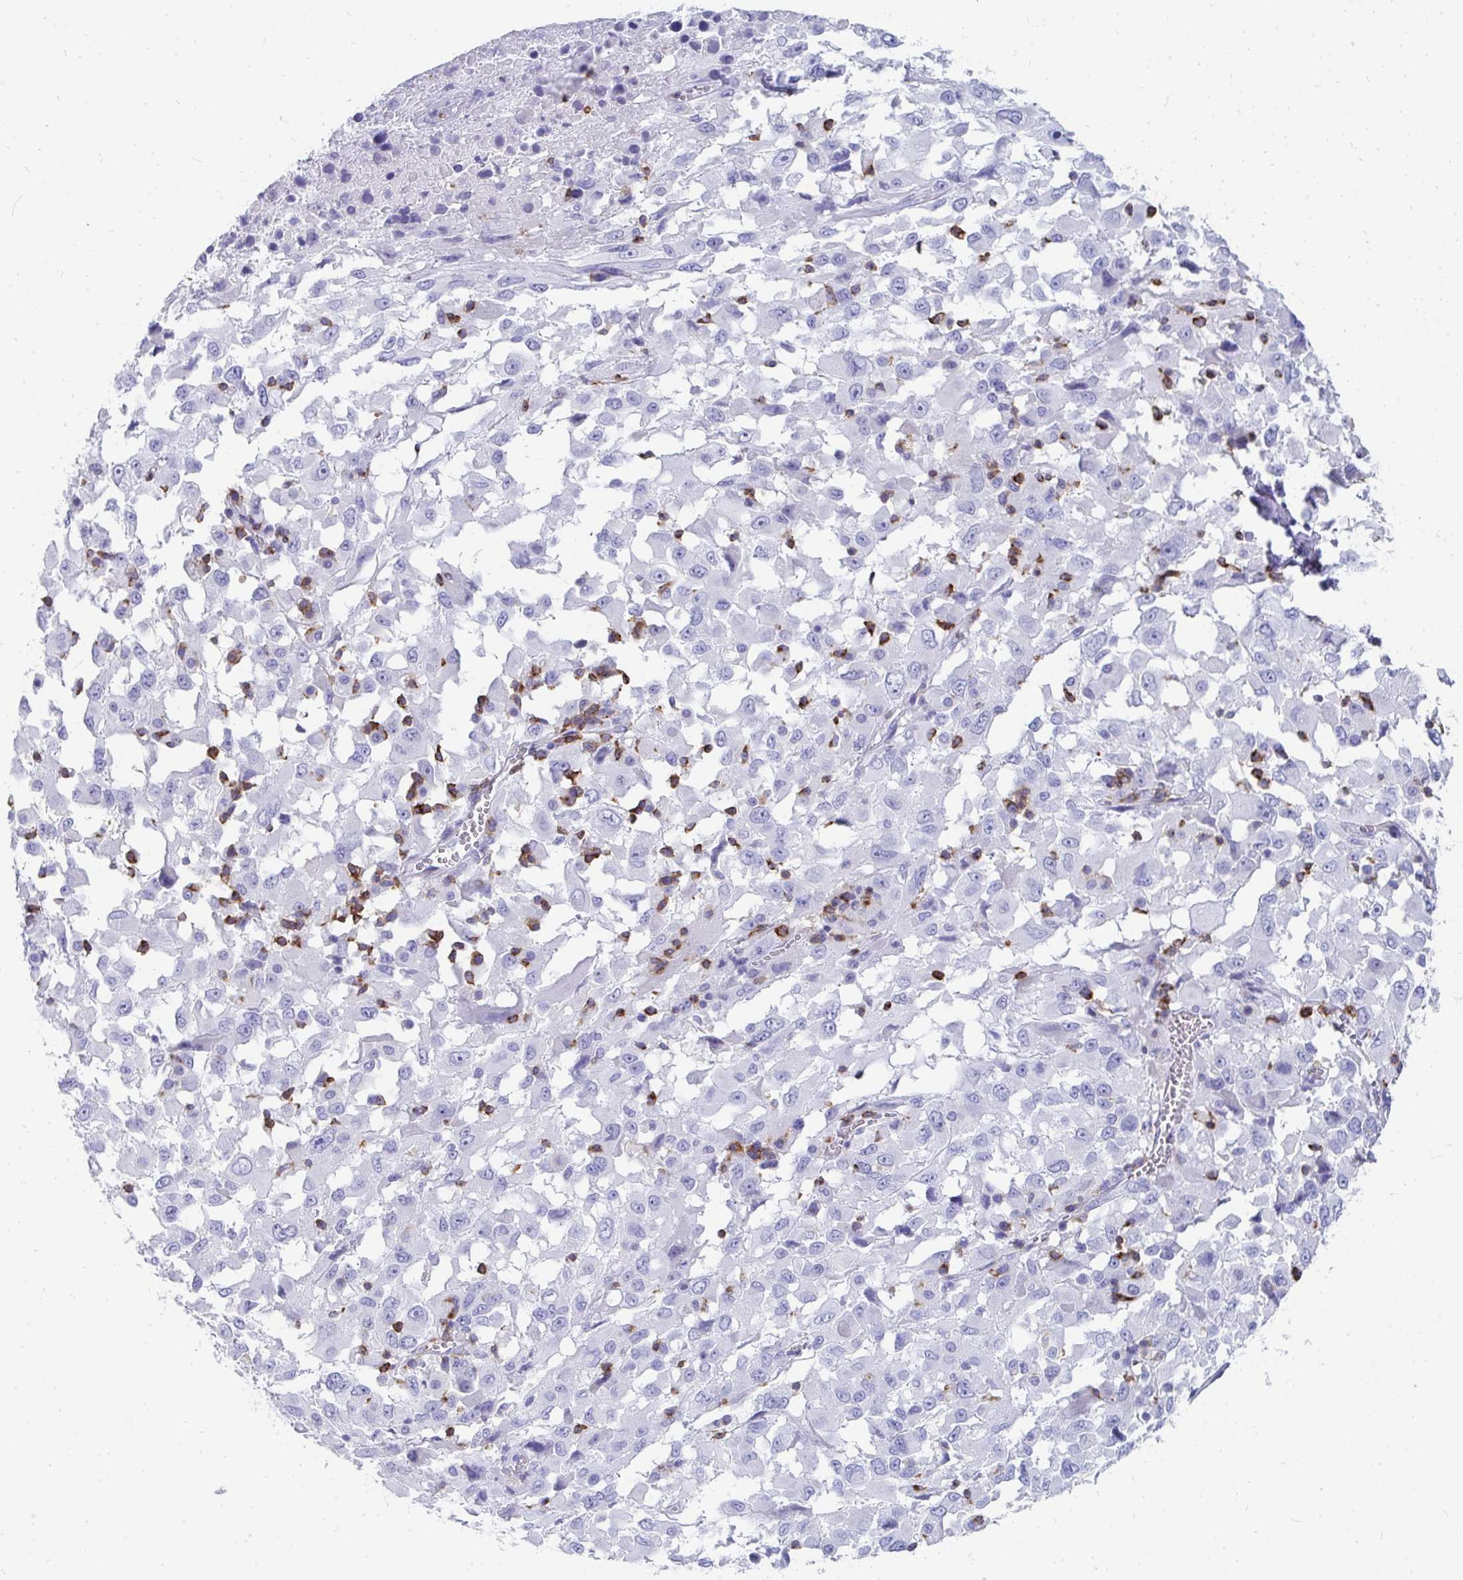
{"staining": {"intensity": "negative", "quantity": "none", "location": "none"}, "tissue": "melanoma", "cell_type": "Tumor cells", "image_type": "cancer", "snomed": [{"axis": "morphology", "description": "Malignant melanoma, Metastatic site"}, {"axis": "topography", "description": "Soft tissue"}], "caption": "Malignant melanoma (metastatic site) was stained to show a protein in brown. There is no significant staining in tumor cells.", "gene": "CD7", "patient": {"sex": "male", "age": 50}}